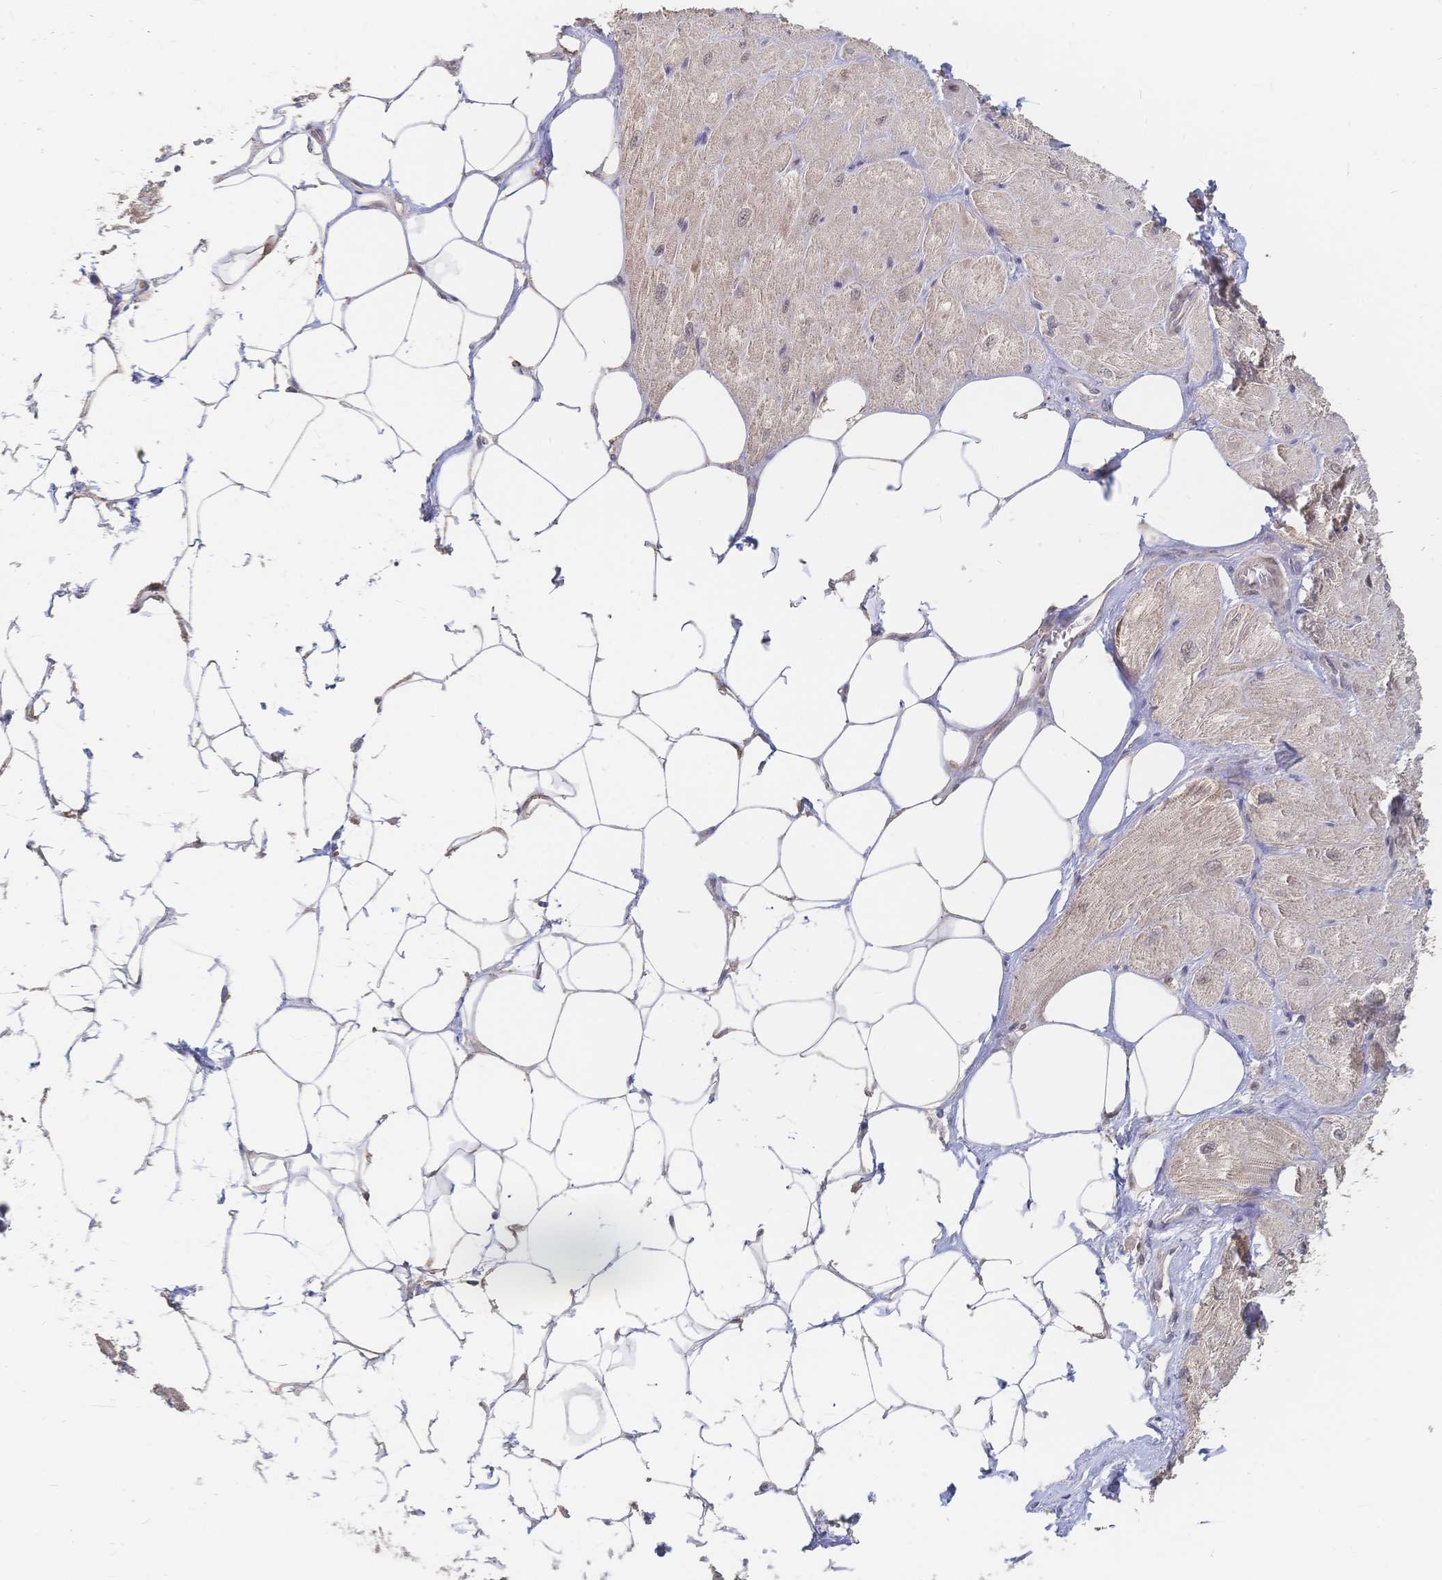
{"staining": {"intensity": "weak", "quantity": "25%-75%", "location": "cytoplasmic/membranous,nuclear"}, "tissue": "heart muscle", "cell_type": "Cardiomyocytes", "image_type": "normal", "snomed": [{"axis": "morphology", "description": "Normal tissue, NOS"}, {"axis": "topography", "description": "Heart"}], "caption": "About 25%-75% of cardiomyocytes in unremarkable heart muscle reveal weak cytoplasmic/membranous,nuclear protein expression as visualized by brown immunohistochemical staining.", "gene": "LRP5", "patient": {"sex": "male", "age": 62}}